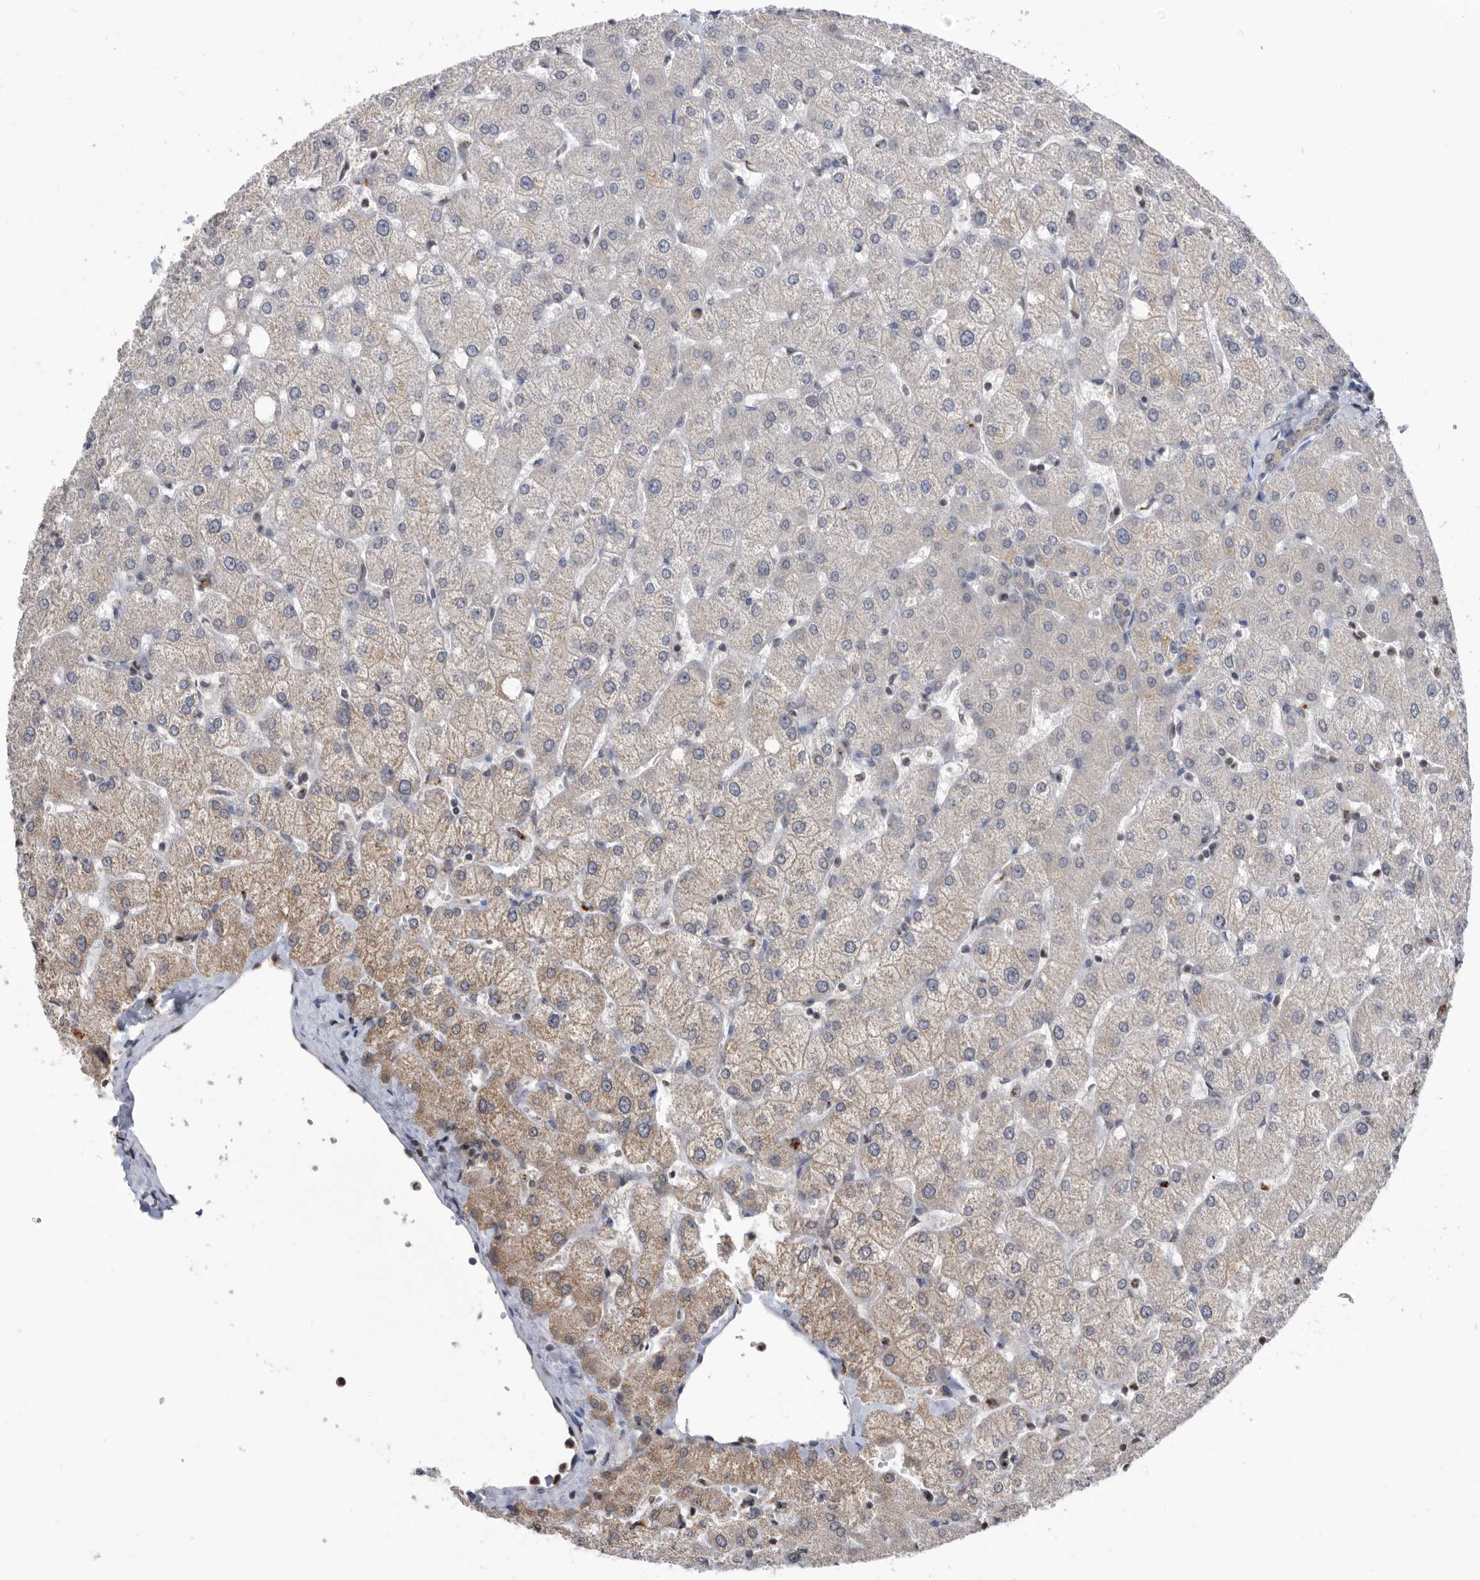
{"staining": {"intensity": "negative", "quantity": "none", "location": "none"}, "tissue": "liver", "cell_type": "Cholangiocytes", "image_type": "normal", "snomed": [{"axis": "morphology", "description": "Normal tissue, NOS"}, {"axis": "topography", "description": "Liver"}], "caption": "A histopathology image of liver stained for a protein demonstrates no brown staining in cholangiocytes. The staining was performed using DAB to visualize the protein expression in brown, while the nuclei were stained in blue with hematoxylin (Magnification: 20x).", "gene": "TSTD1", "patient": {"sex": "female", "age": 54}}